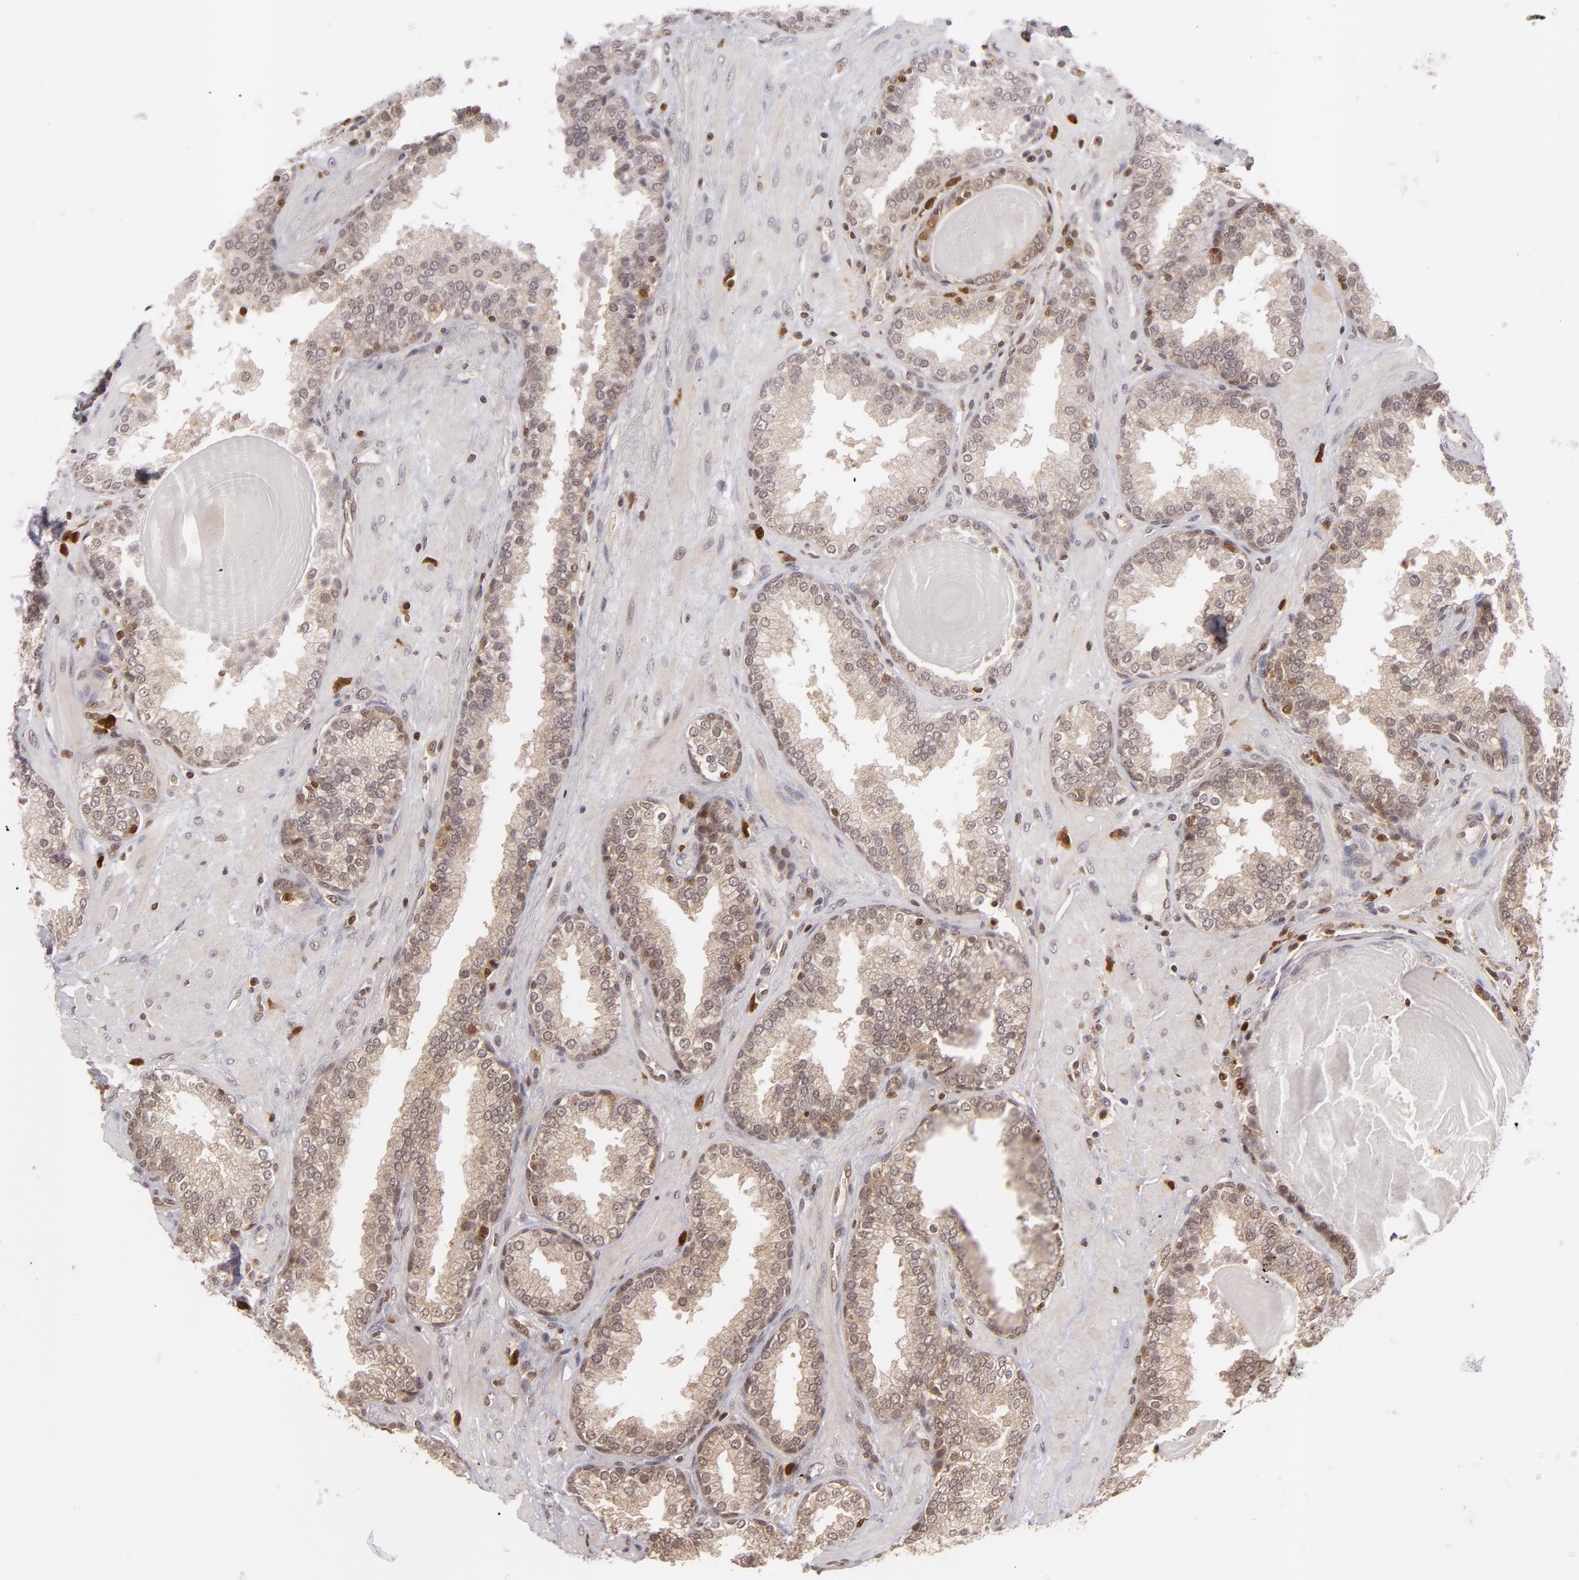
{"staining": {"intensity": "moderate", "quantity": ">75%", "location": "cytoplasmic/membranous"}, "tissue": "prostate", "cell_type": "Glandular cells", "image_type": "normal", "snomed": [{"axis": "morphology", "description": "Normal tissue, NOS"}, {"axis": "topography", "description": "Prostate"}], "caption": "Protein staining exhibits moderate cytoplasmic/membranous positivity in approximately >75% of glandular cells in unremarkable prostate. Ihc stains the protein in brown and the nuclei are stained blue.", "gene": "ZBTB33", "patient": {"sex": "male", "age": 51}}